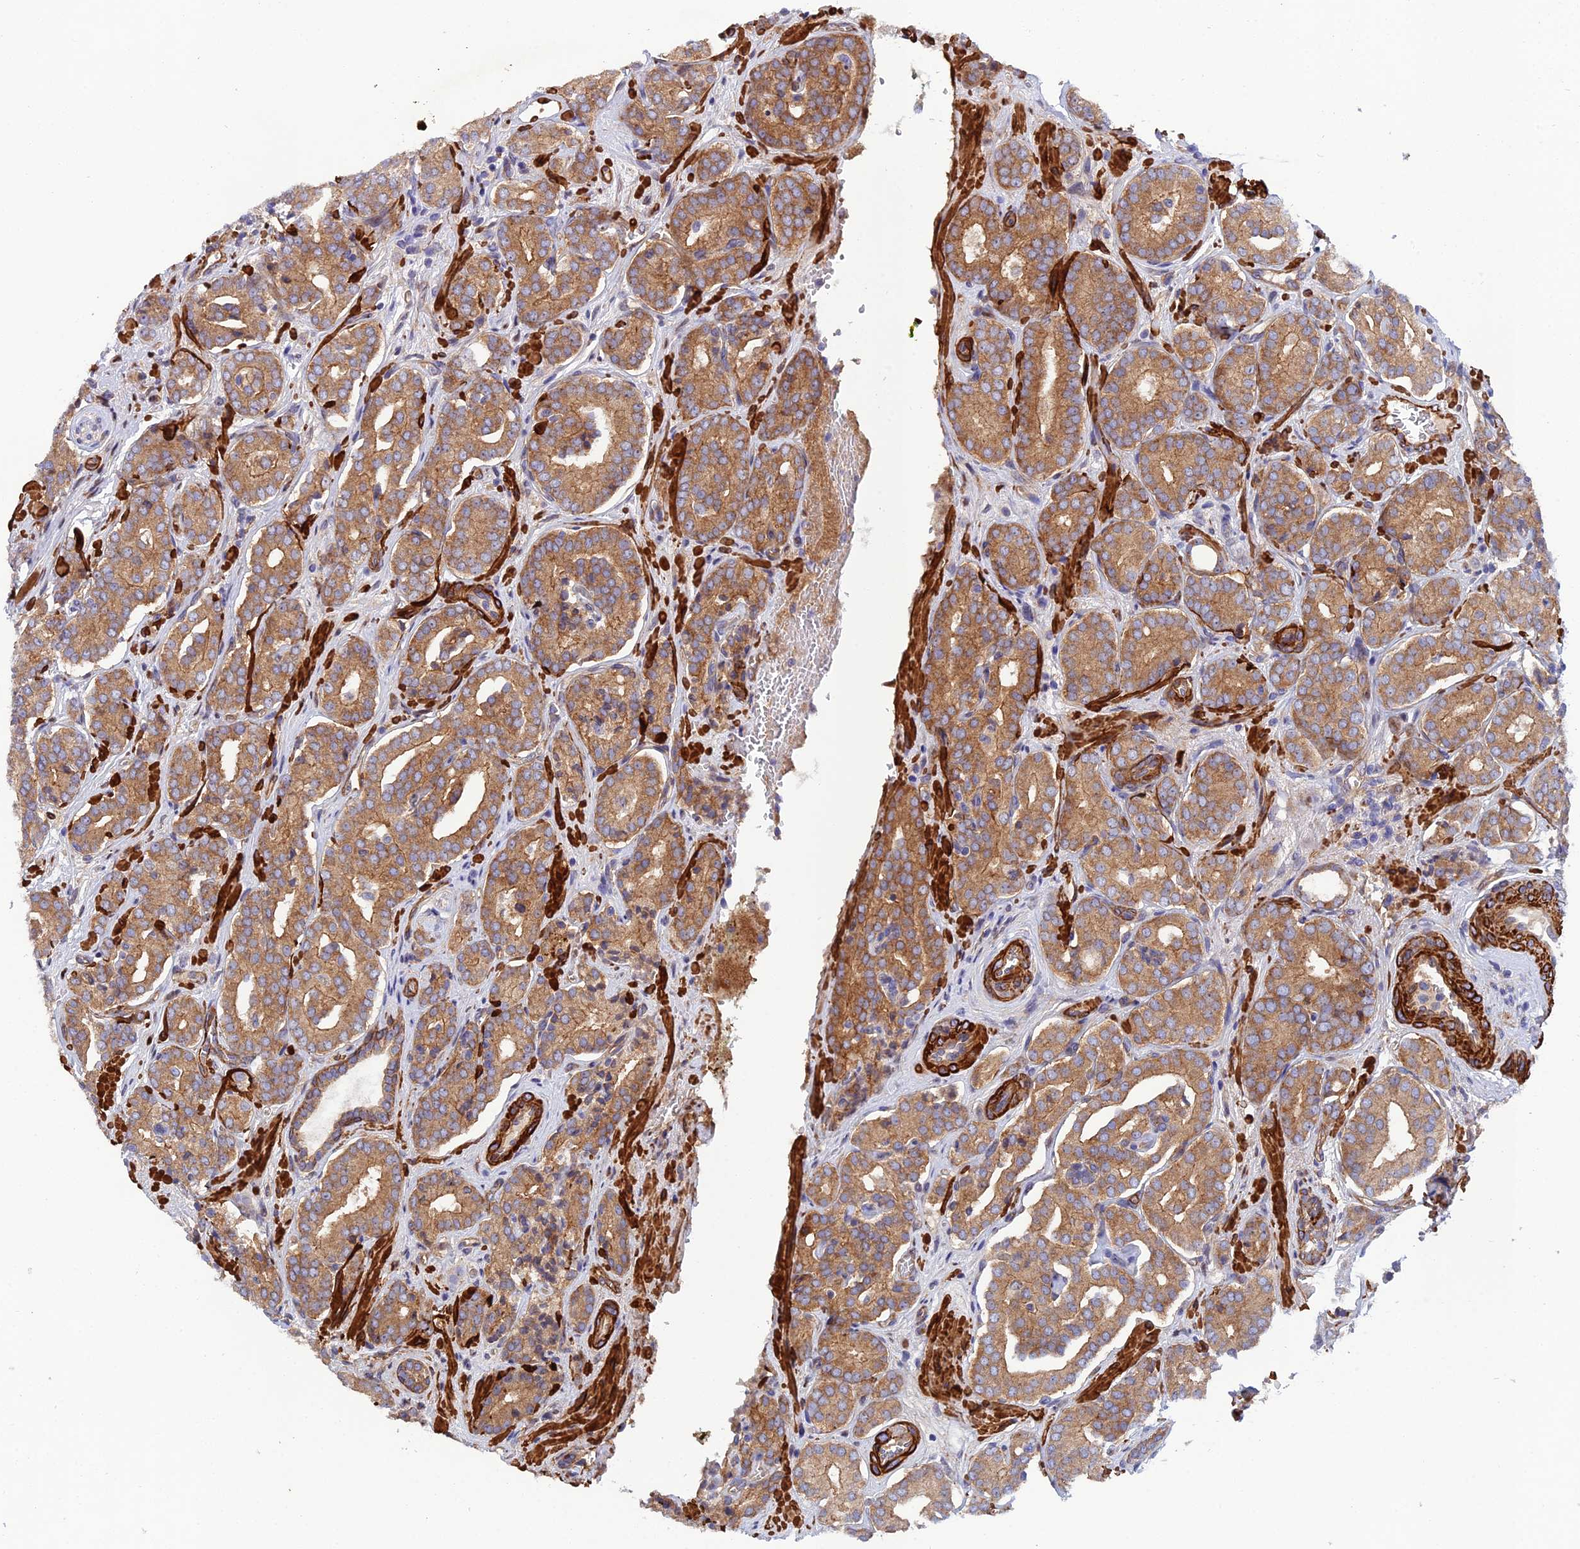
{"staining": {"intensity": "moderate", "quantity": ">75%", "location": "cytoplasmic/membranous"}, "tissue": "prostate cancer", "cell_type": "Tumor cells", "image_type": "cancer", "snomed": [{"axis": "morphology", "description": "Adenocarcinoma, High grade"}, {"axis": "topography", "description": "Prostate"}], "caption": "Protein expression analysis of high-grade adenocarcinoma (prostate) displays moderate cytoplasmic/membranous staining in about >75% of tumor cells. The staining was performed using DAB (3,3'-diaminobenzidine) to visualize the protein expression in brown, while the nuclei were stained in blue with hematoxylin (Magnification: 20x).", "gene": "RALGAPA2", "patient": {"sex": "male", "age": 66}}